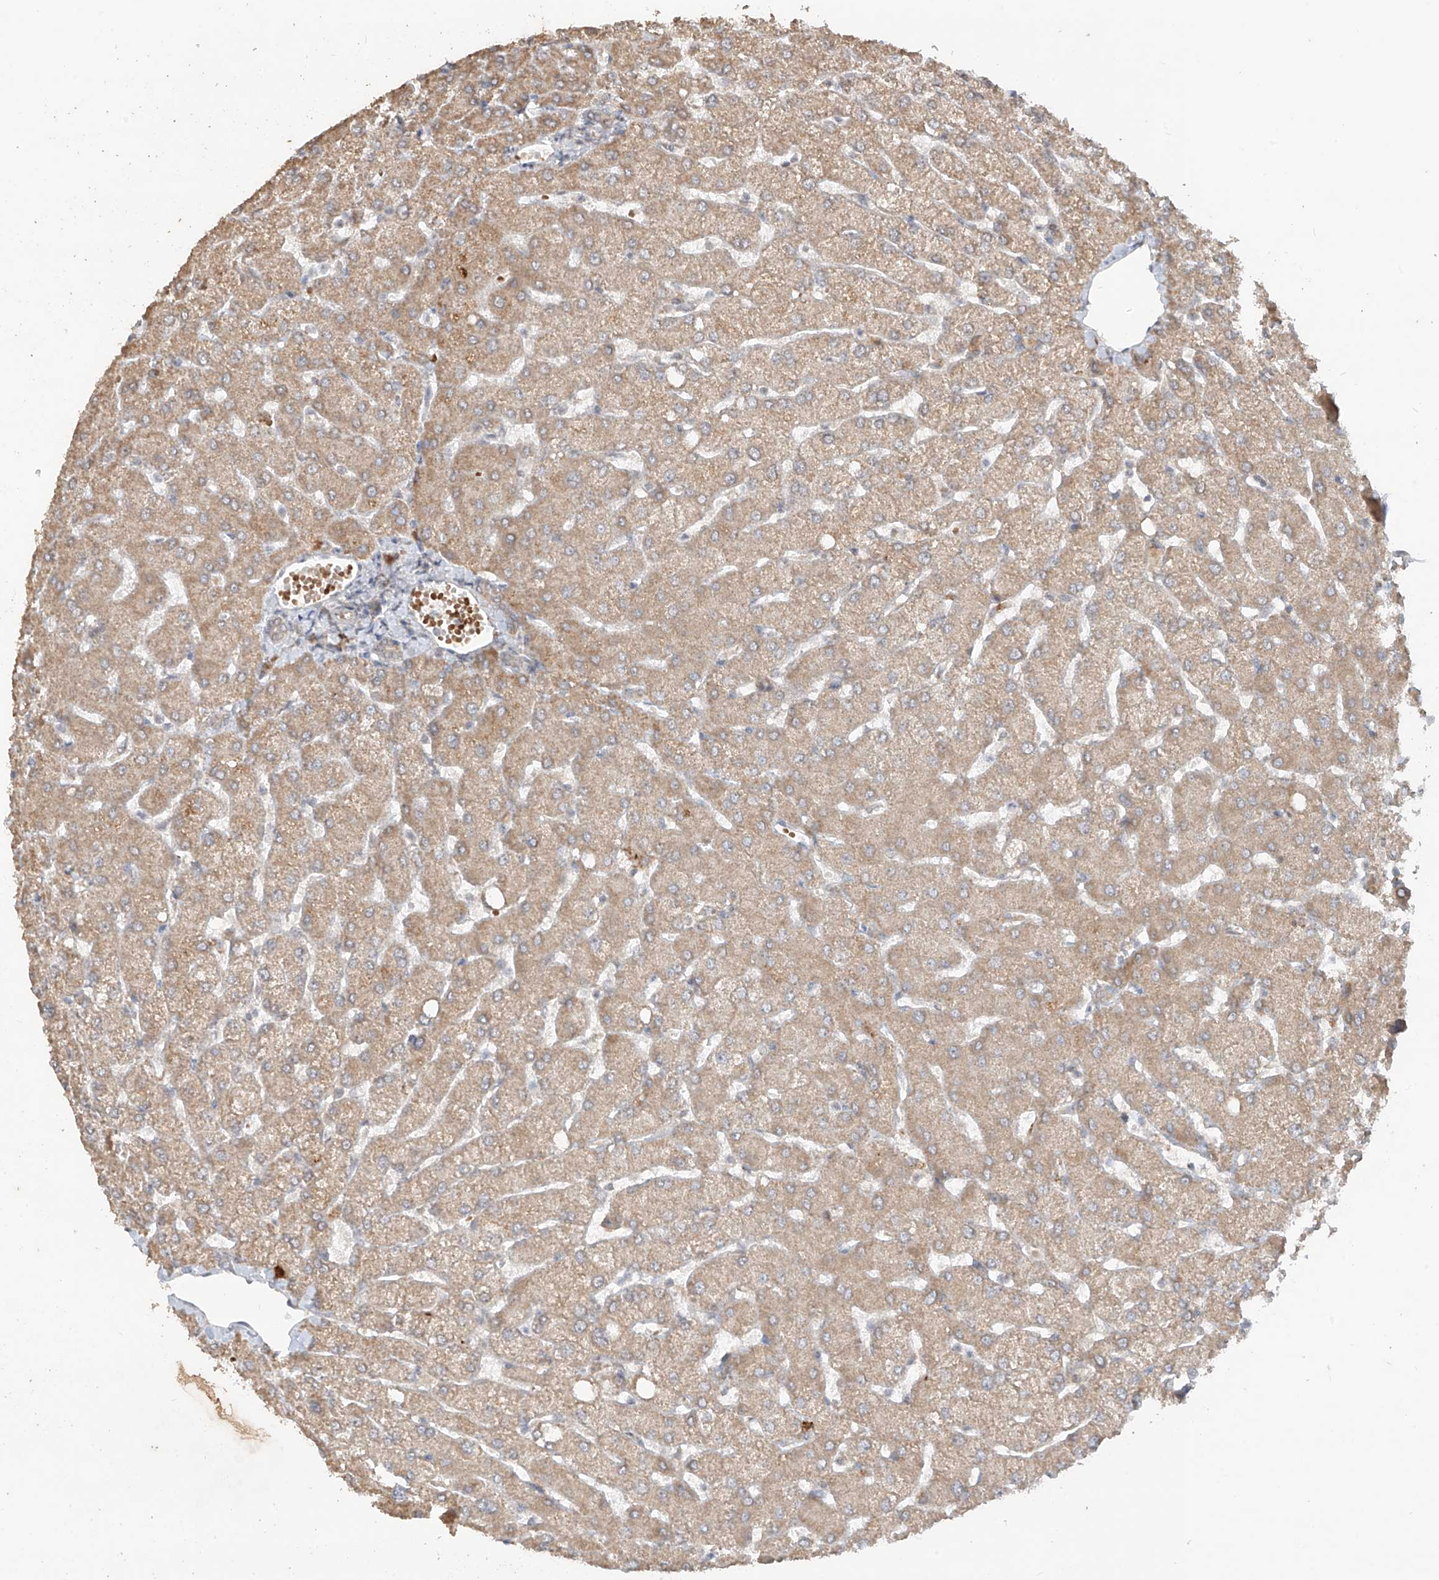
{"staining": {"intensity": "weak", "quantity": "25%-75%", "location": "cytoplasmic/membranous"}, "tissue": "liver", "cell_type": "Cholangiocytes", "image_type": "normal", "snomed": [{"axis": "morphology", "description": "Normal tissue, NOS"}, {"axis": "topography", "description": "Liver"}], "caption": "Liver stained for a protein exhibits weak cytoplasmic/membranous positivity in cholangiocytes. Nuclei are stained in blue.", "gene": "MTUS2", "patient": {"sex": "female", "age": 54}}